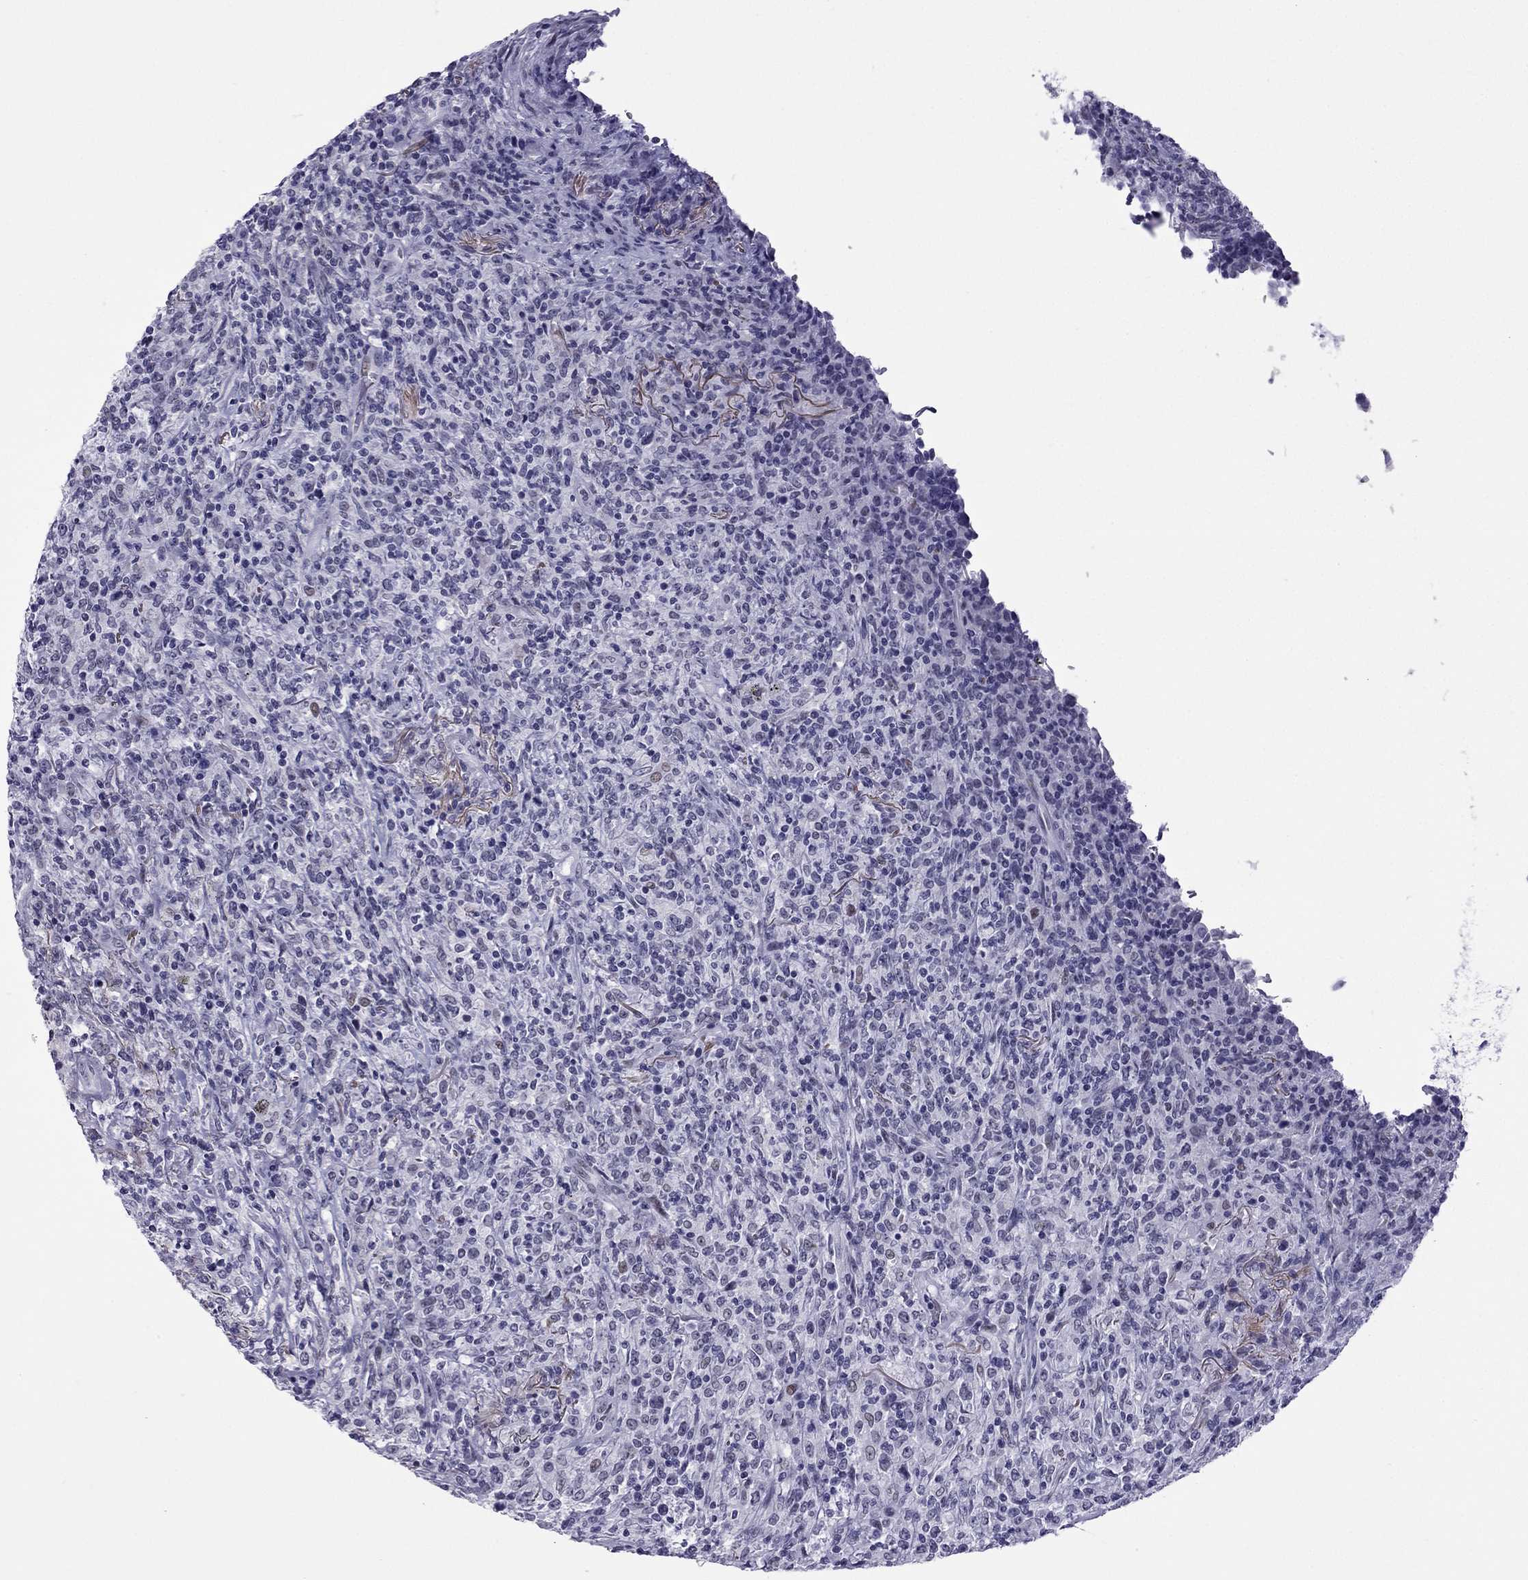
{"staining": {"intensity": "negative", "quantity": "none", "location": "none"}, "tissue": "lymphoma", "cell_type": "Tumor cells", "image_type": "cancer", "snomed": [{"axis": "morphology", "description": "Malignant lymphoma, non-Hodgkin's type, High grade"}, {"axis": "topography", "description": "Lung"}], "caption": "This photomicrograph is of high-grade malignant lymphoma, non-Hodgkin's type stained with immunohistochemistry to label a protein in brown with the nuclei are counter-stained blue. There is no staining in tumor cells.", "gene": "MYLK3", "patient": {"sex": "male", "age": 79}}